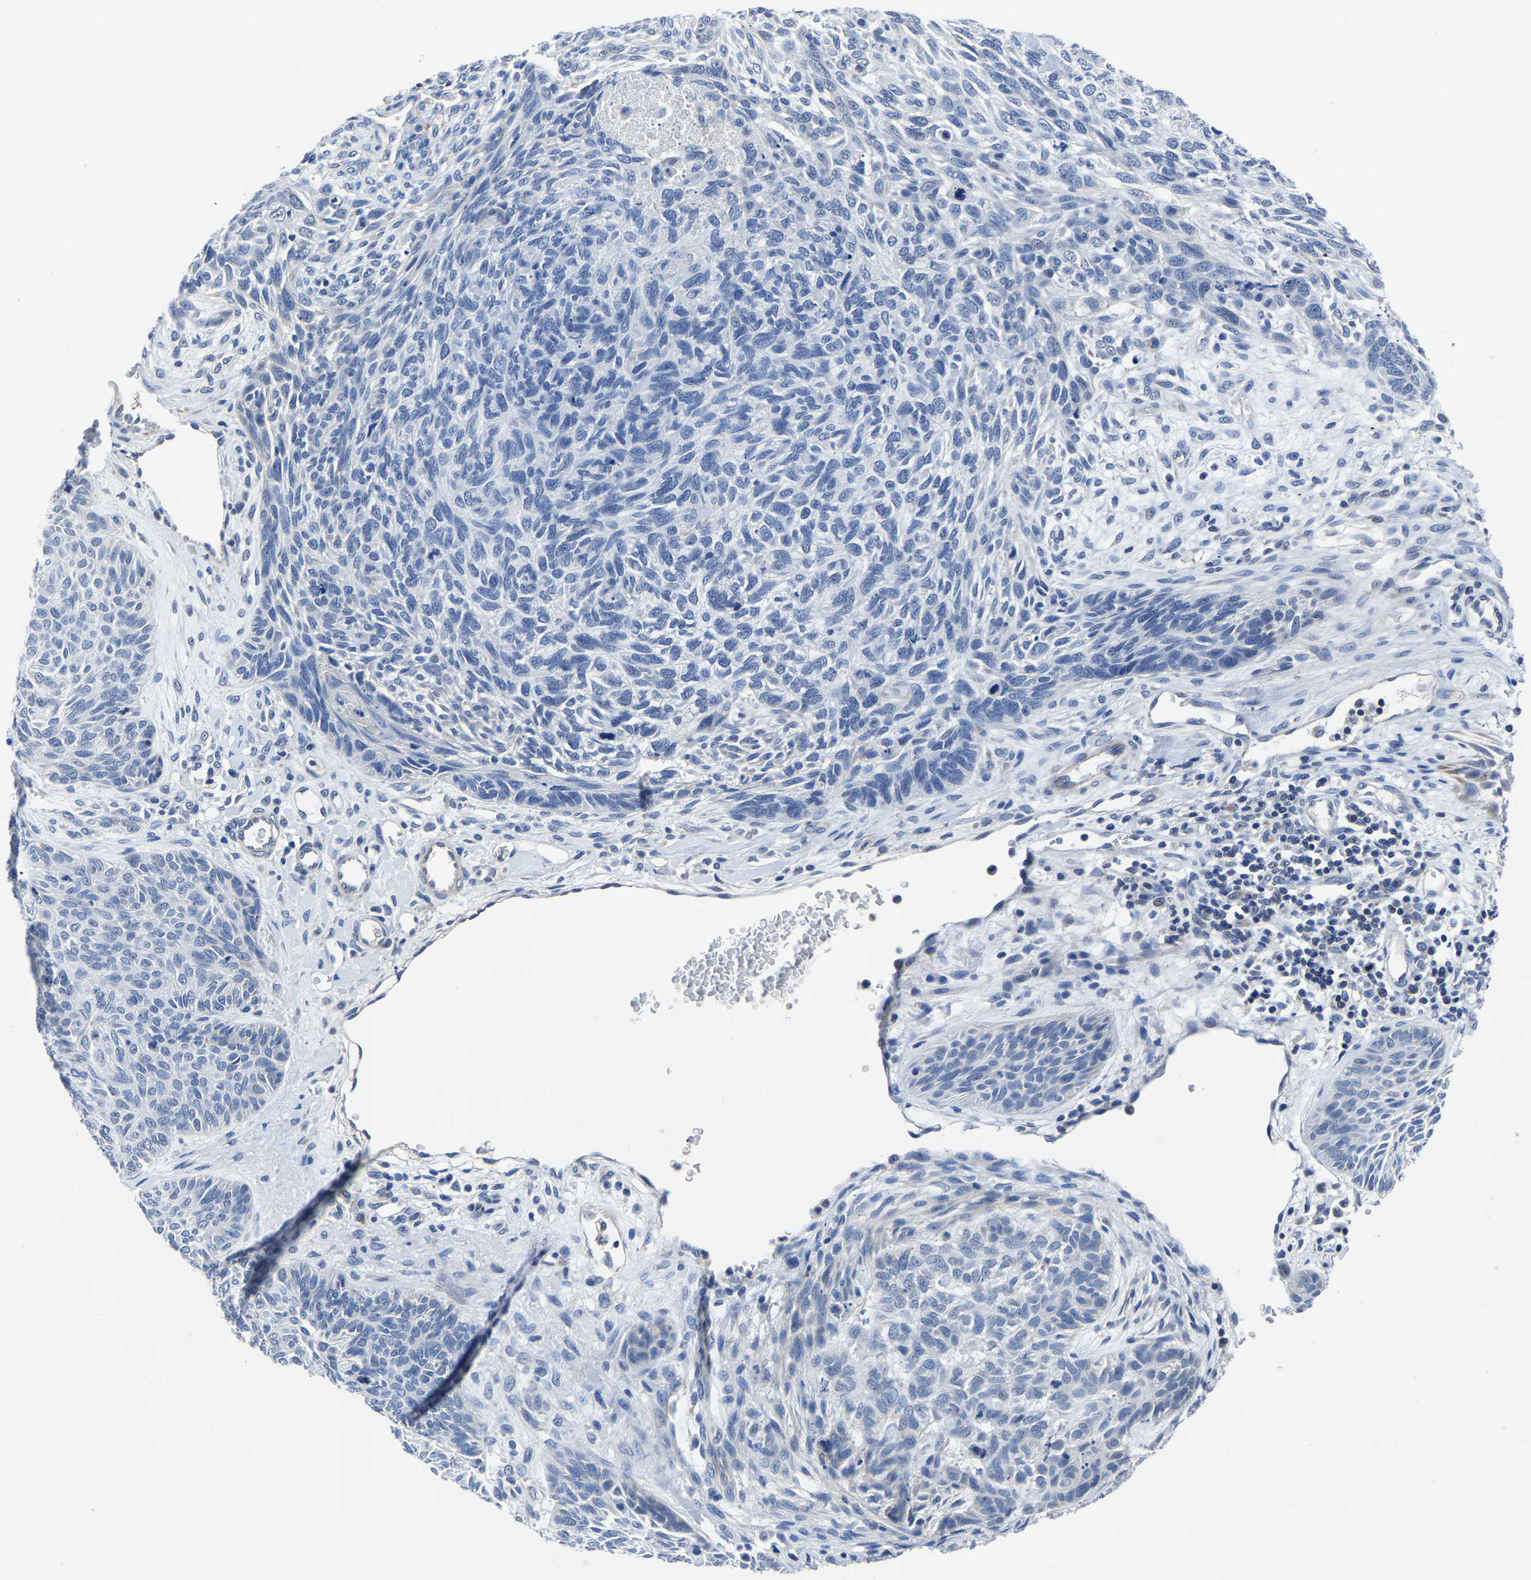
{"staining": {"intensity": "negative", "quantity": "none", "location": "none"}, "tissue": "skin cancer", "cell_type": "Tumor cells", "image_type": "cancer", "snomed": [{"axis": "morphology", "description": "Basal cell carcinoma"}, {"axis": "topography", "description": "Skin"}], "caption": "Immunohistochemistry (IHC) of skin cancer demonstrates no staining in tumor cells.", "gene": "FGD5", "patient": {"sex": "male", "age": 55}}